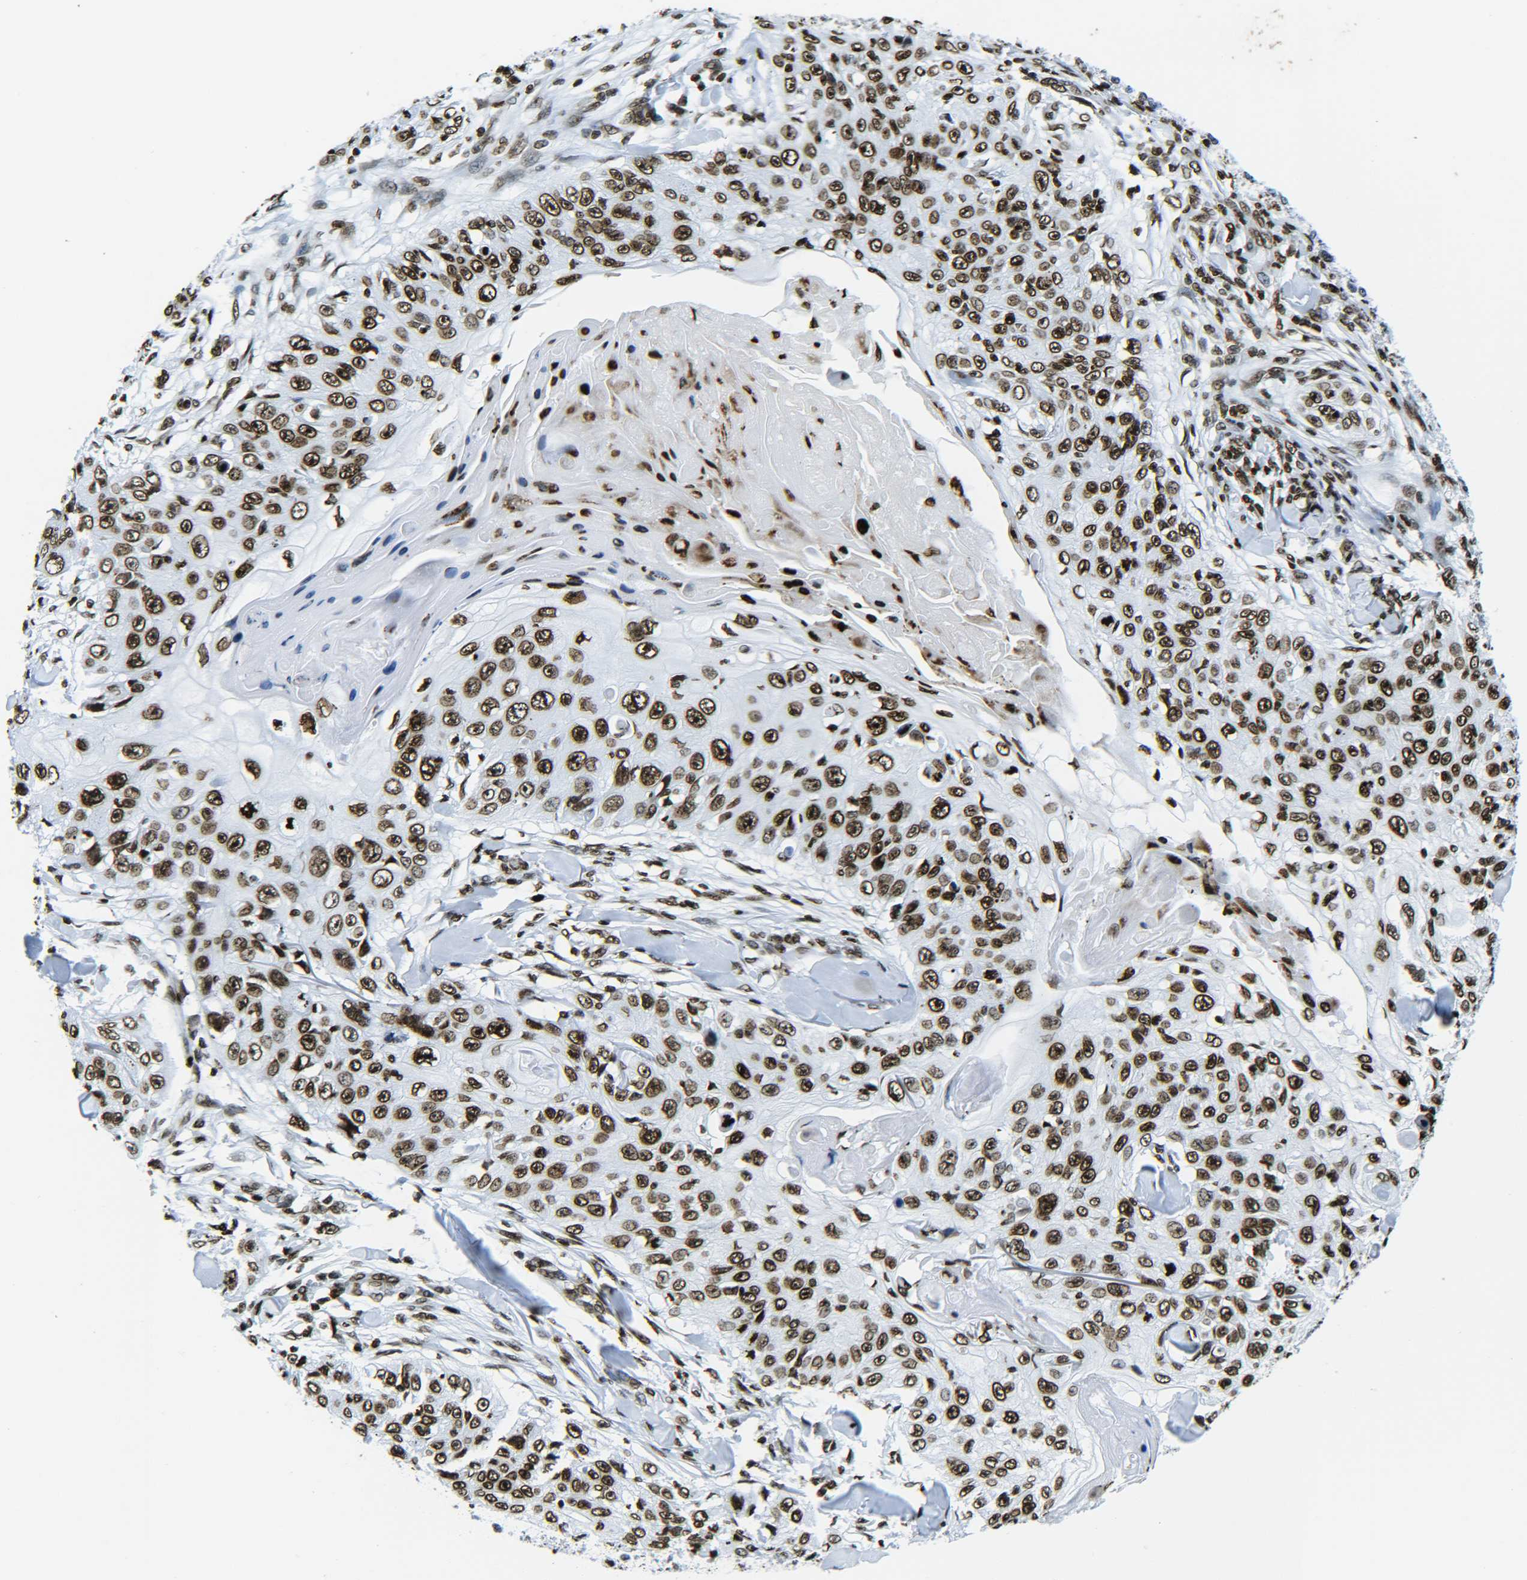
{"staining": {"intensity": "strong", "quantity": ">75%", "location": "nuclear"}, "tissue": "skin cancer", "cell_type": "Tumor cells", "image_type": "cancer", "snomed": [{"axis": "morphology", "description": "Squamous cell carcinoma, NOS"}, {"axis": "topography", "description": "Skin"}], "caption": "IHC image of human skin cancer stained for a protein (brown), which displays high levels of strong nuclear positivity in about >75% of tumor cells.", "gene": "H2AX", "patient": {"sex": "male", "age": 86}}